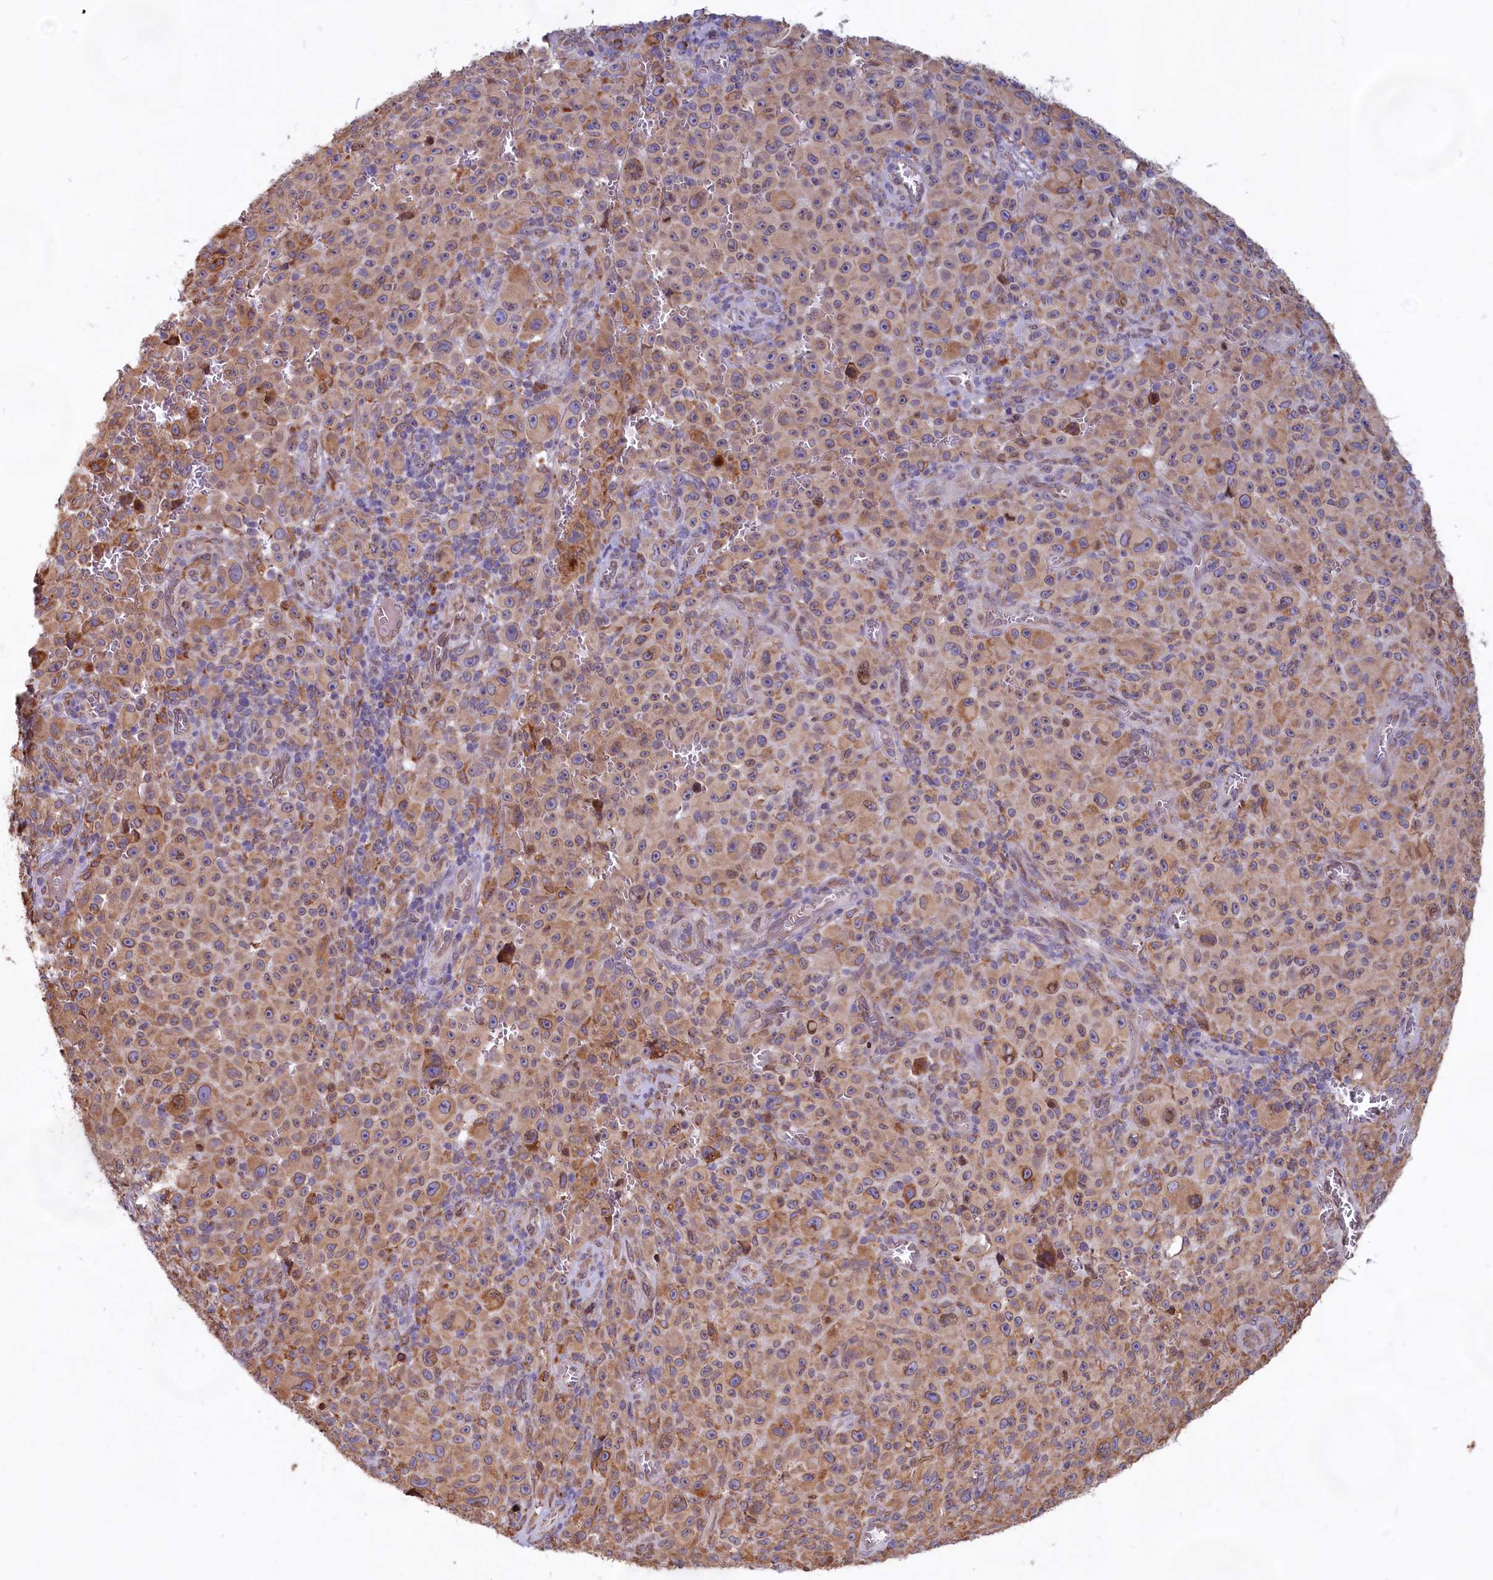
{"staining": {"intensity": "moderate", "quantity": ">75%", "location": "cytoplasmic/membranous"}, "tissue": "melanoma", "cell_type": "Tumor cells", "image_type": "cancer", "snomed": [{"axis": "morphology", "description": "Malignant melanoma, NOS"}, {"axis": "topography", "description": "Skin"}], "caption": "A brown stain labels moderate cytoplasmic/membranous expression of a protein in melanoma tumor cells.", "gene": "TBC1D19", "patient": {"sex": "female", "age": 82}}